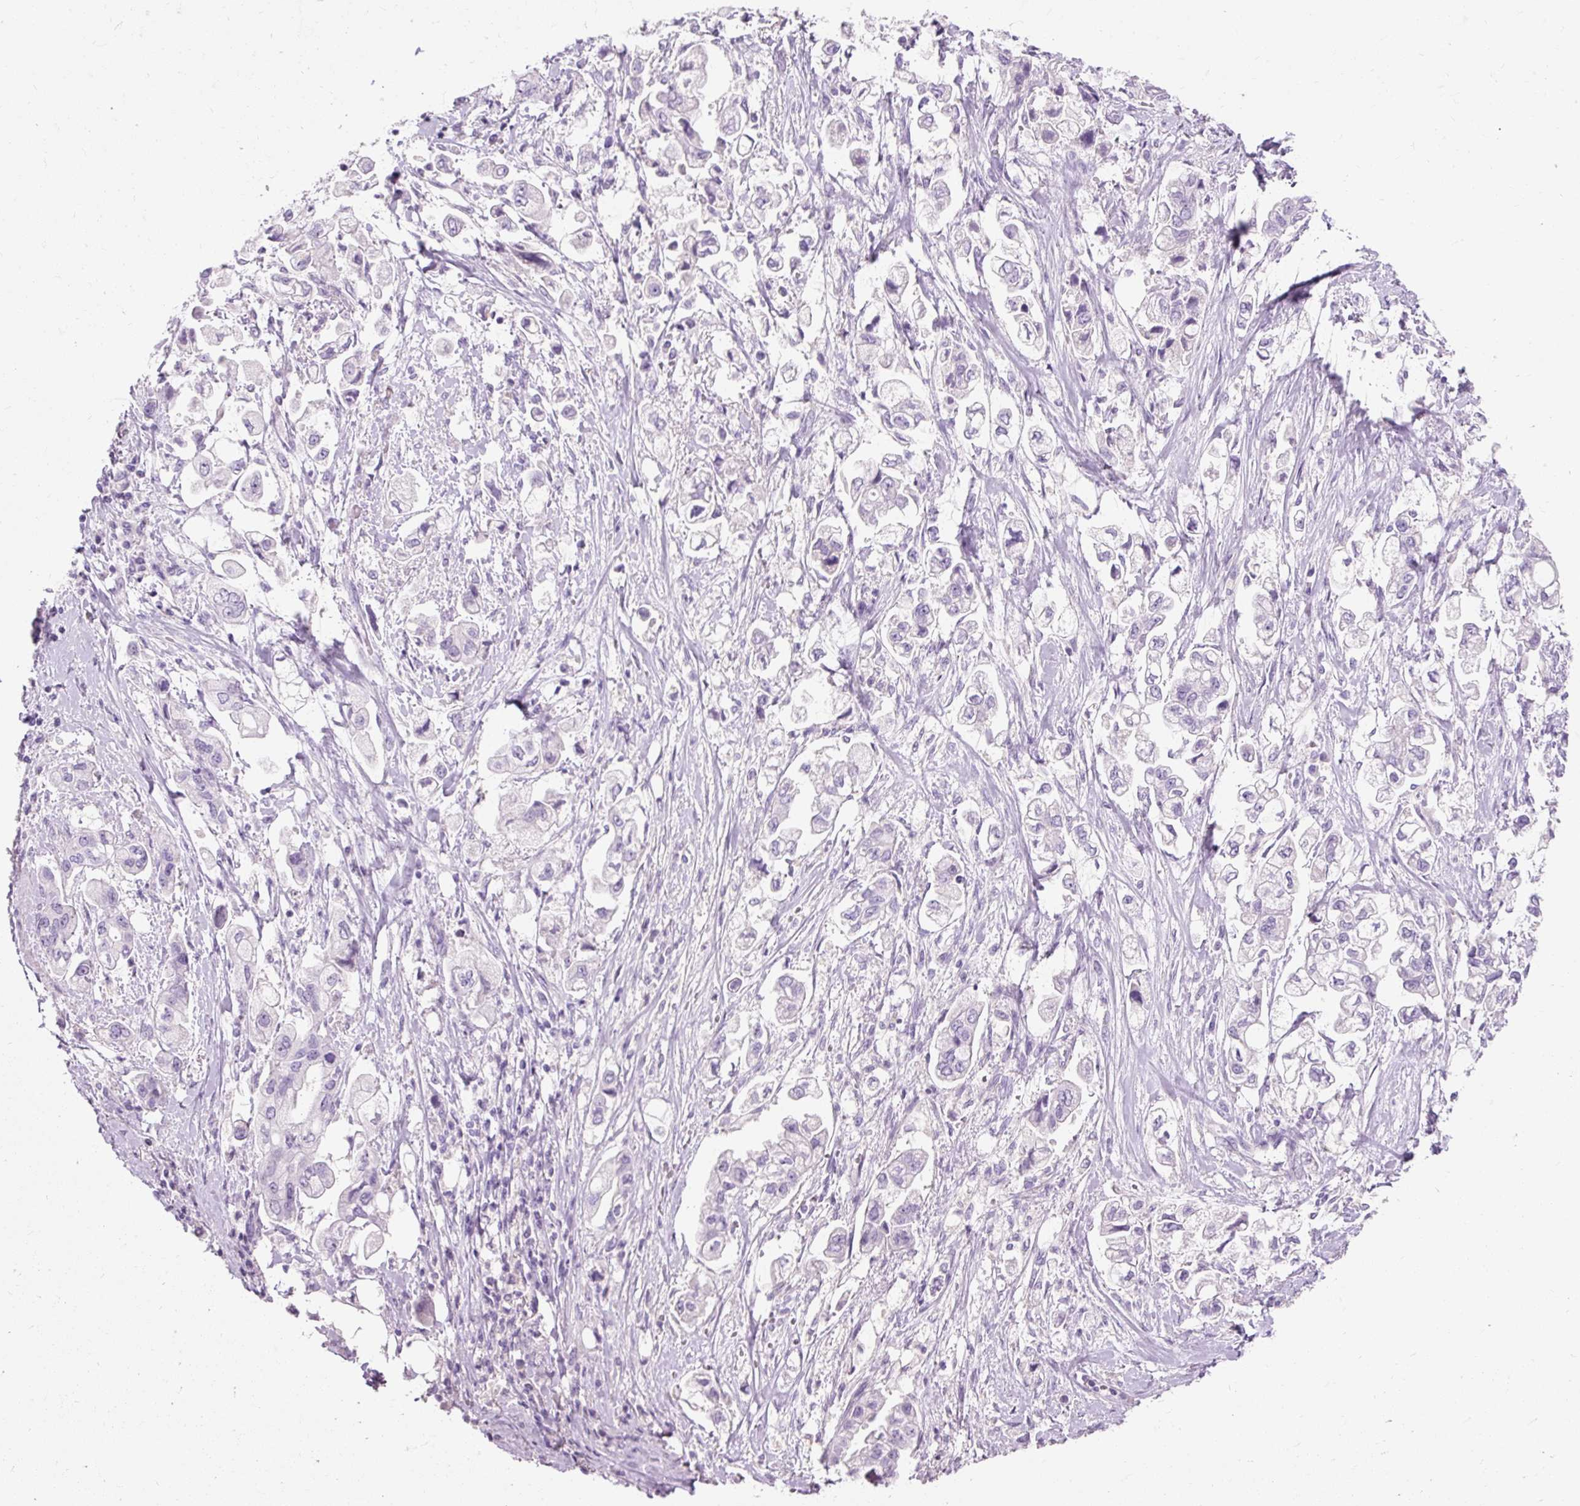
{"staining": {"intensity": "negative", "quantity": "none", "location": "none"}, "tissue": "stomach cancer", "cell_type": "Tumor cells", "image_type": "cancer", "snomed": [{"axis": "morphology", "description": "Adenocarcinoma, NOS"}, {"axis": "topography", "description": "Stomach"}], "caption": "Tumor cells are negative for protein expression in human stomach cancer. (Stains: DAB IHC with hematoxylin counter stain, Microscopy: brightfield microscopy at high magnification).", "gene": "TMEM213", "patient": {"sex": "male", "age": 62}}